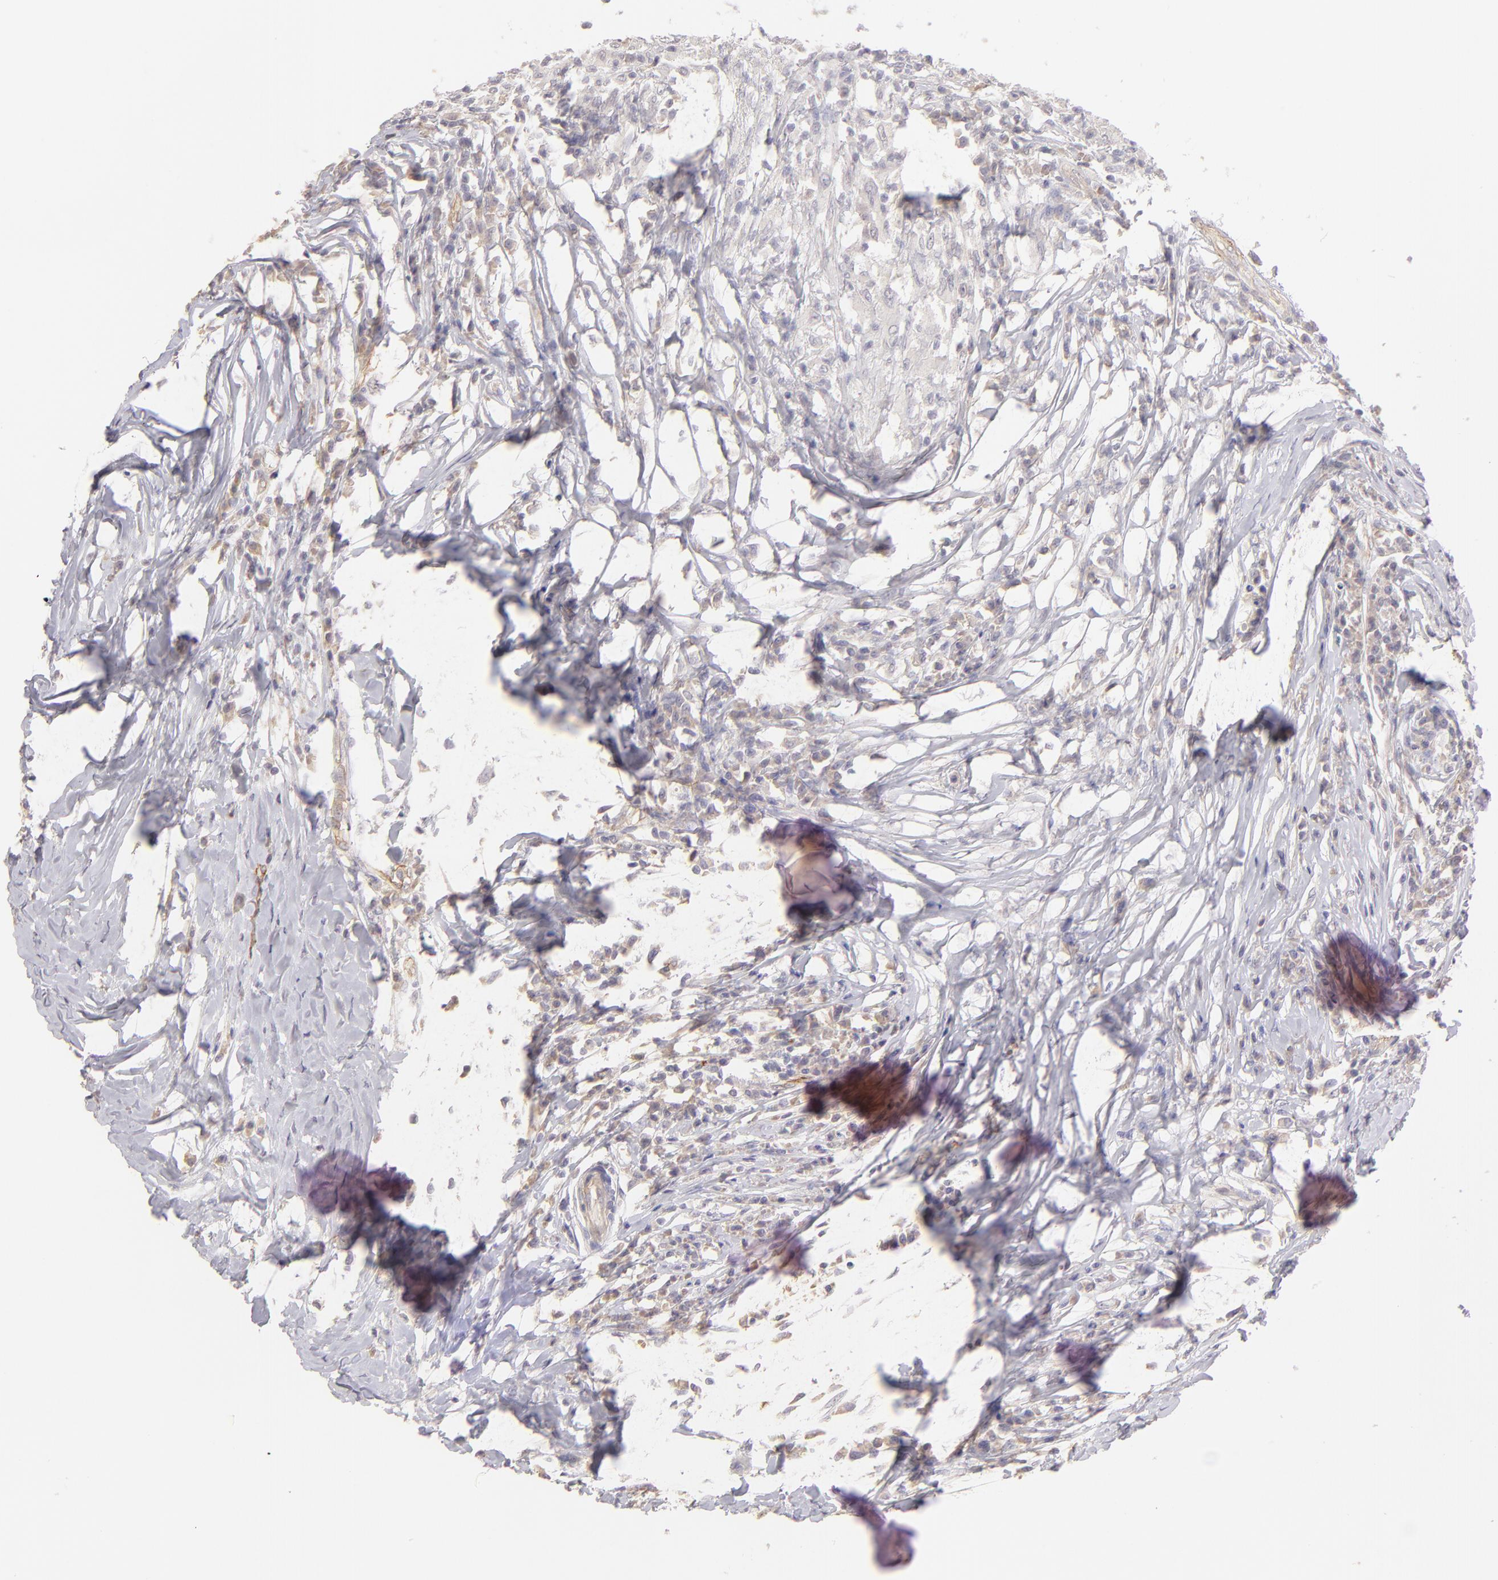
{"staining": {"intensity": "negative", "quantity": "none", "location": "none"}, "tissue": "head and neck cancer", "cell_type": "Tumor cells", "image_type": "cancer", "snomed": [{"axis": "morphology", "description": "Adenocarcinoma, NOS"}, {"axis": "topography", "description": "Salivary gland"}, {"axis": "topography", "description": "Head-Neck"}], "caption": "Head and neck cancer (adenocarcinoma) stained for a protein using IHC demonstrates no positivity tumor cells.", "gene": "THBD", "patient": {"sex": "female", "age": 65}}